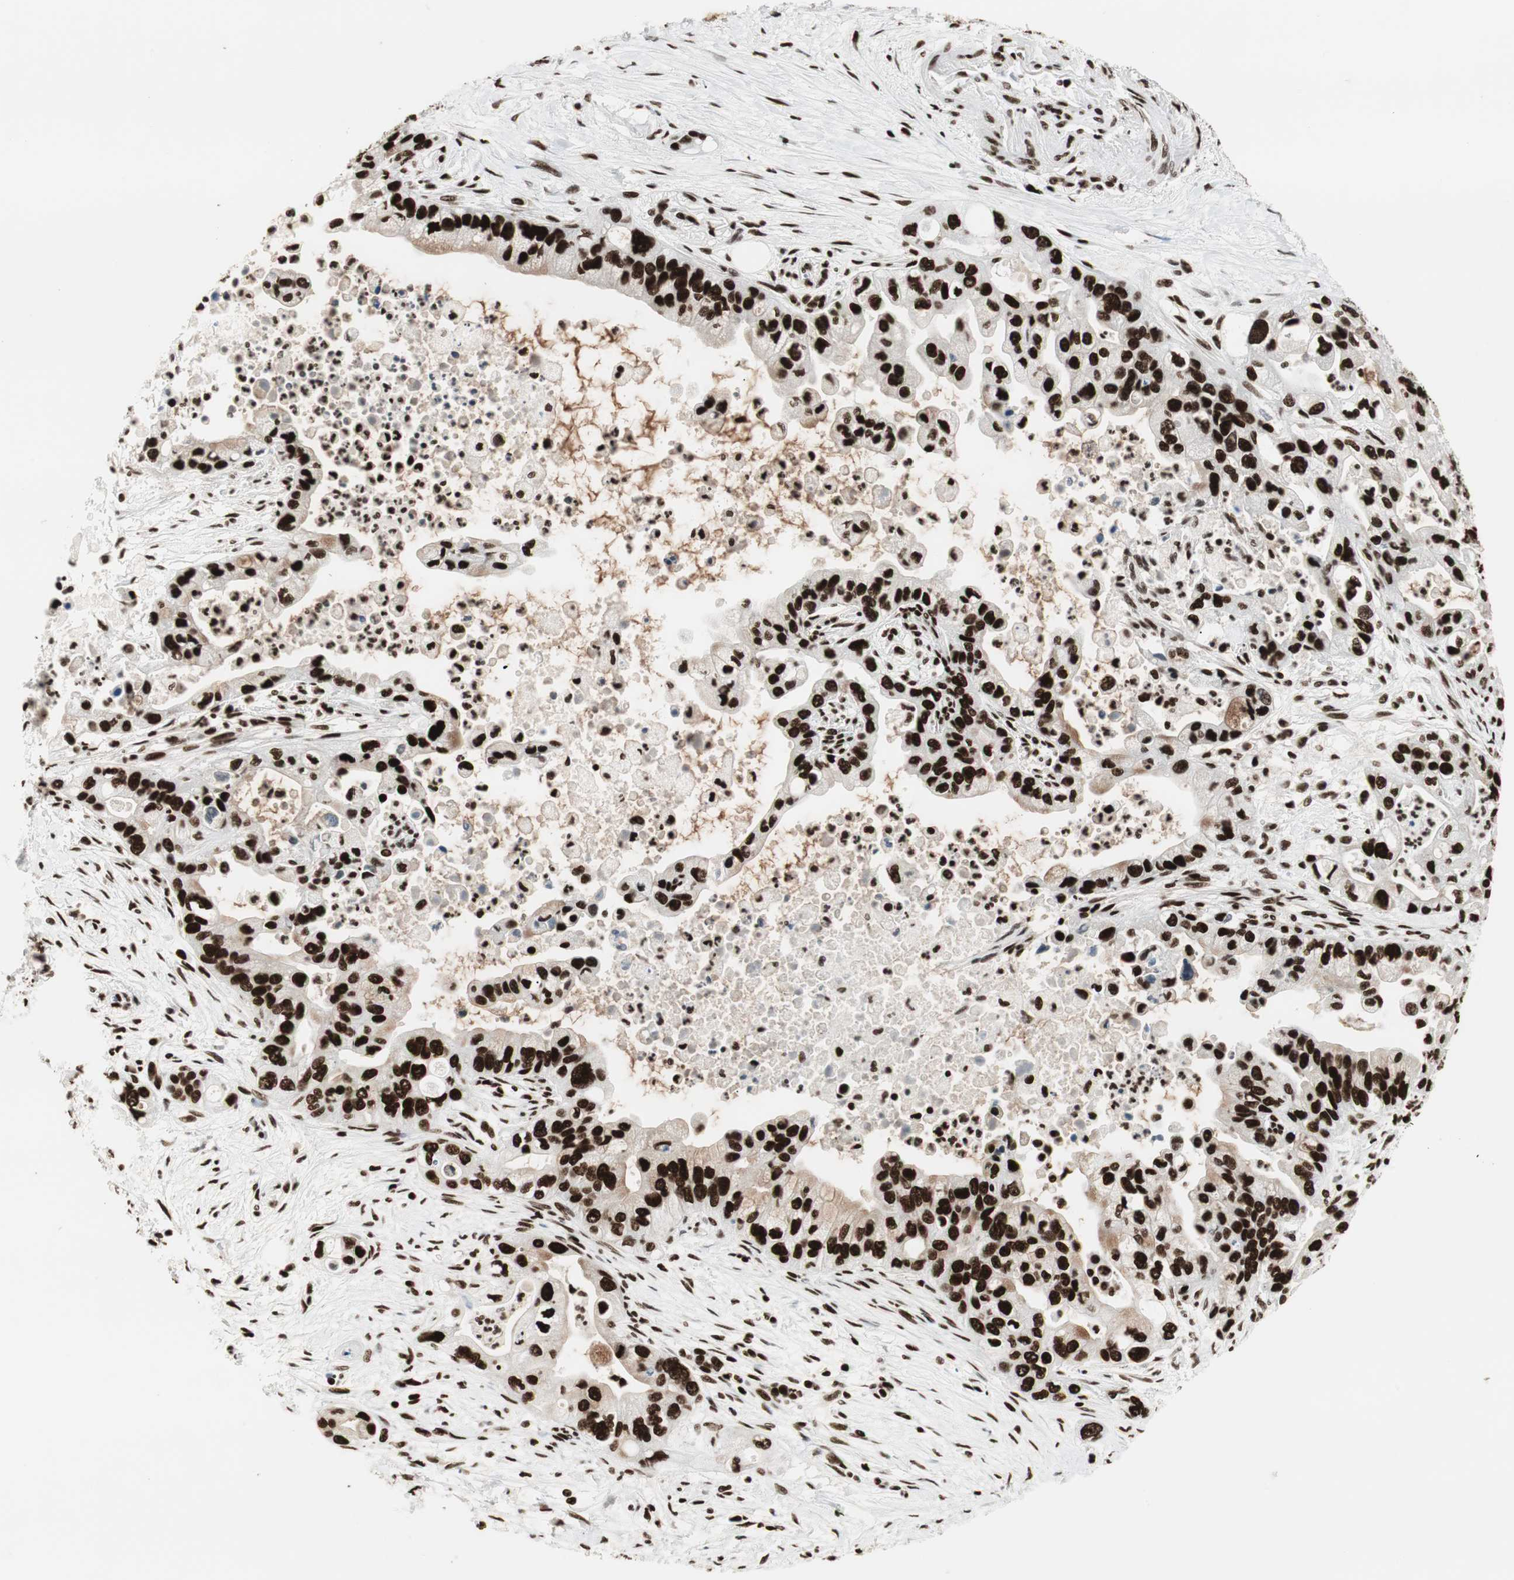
{"staining": {"intensity": "strong", "quantity": ">75%", "location": "cytoplasmic/membranous,nuclear"}, "tissue": "pancreatic cancer", "cell_type": "Tumor cells", "image_type": "cancer", "snomed": [{"axis": "morphology", "description": "Adenocarcinoma, NOS"}, {"axis": "topography", "description": "Pancreas"}], "caption": "Tumor cells demonstrate high levels of strong cytoplasmic/membranous and nuclear positivity in about >75% of cells in human pancreatic cancer.", "gene": "MTA2", "patient": {"sex": "male", "age": 70}}